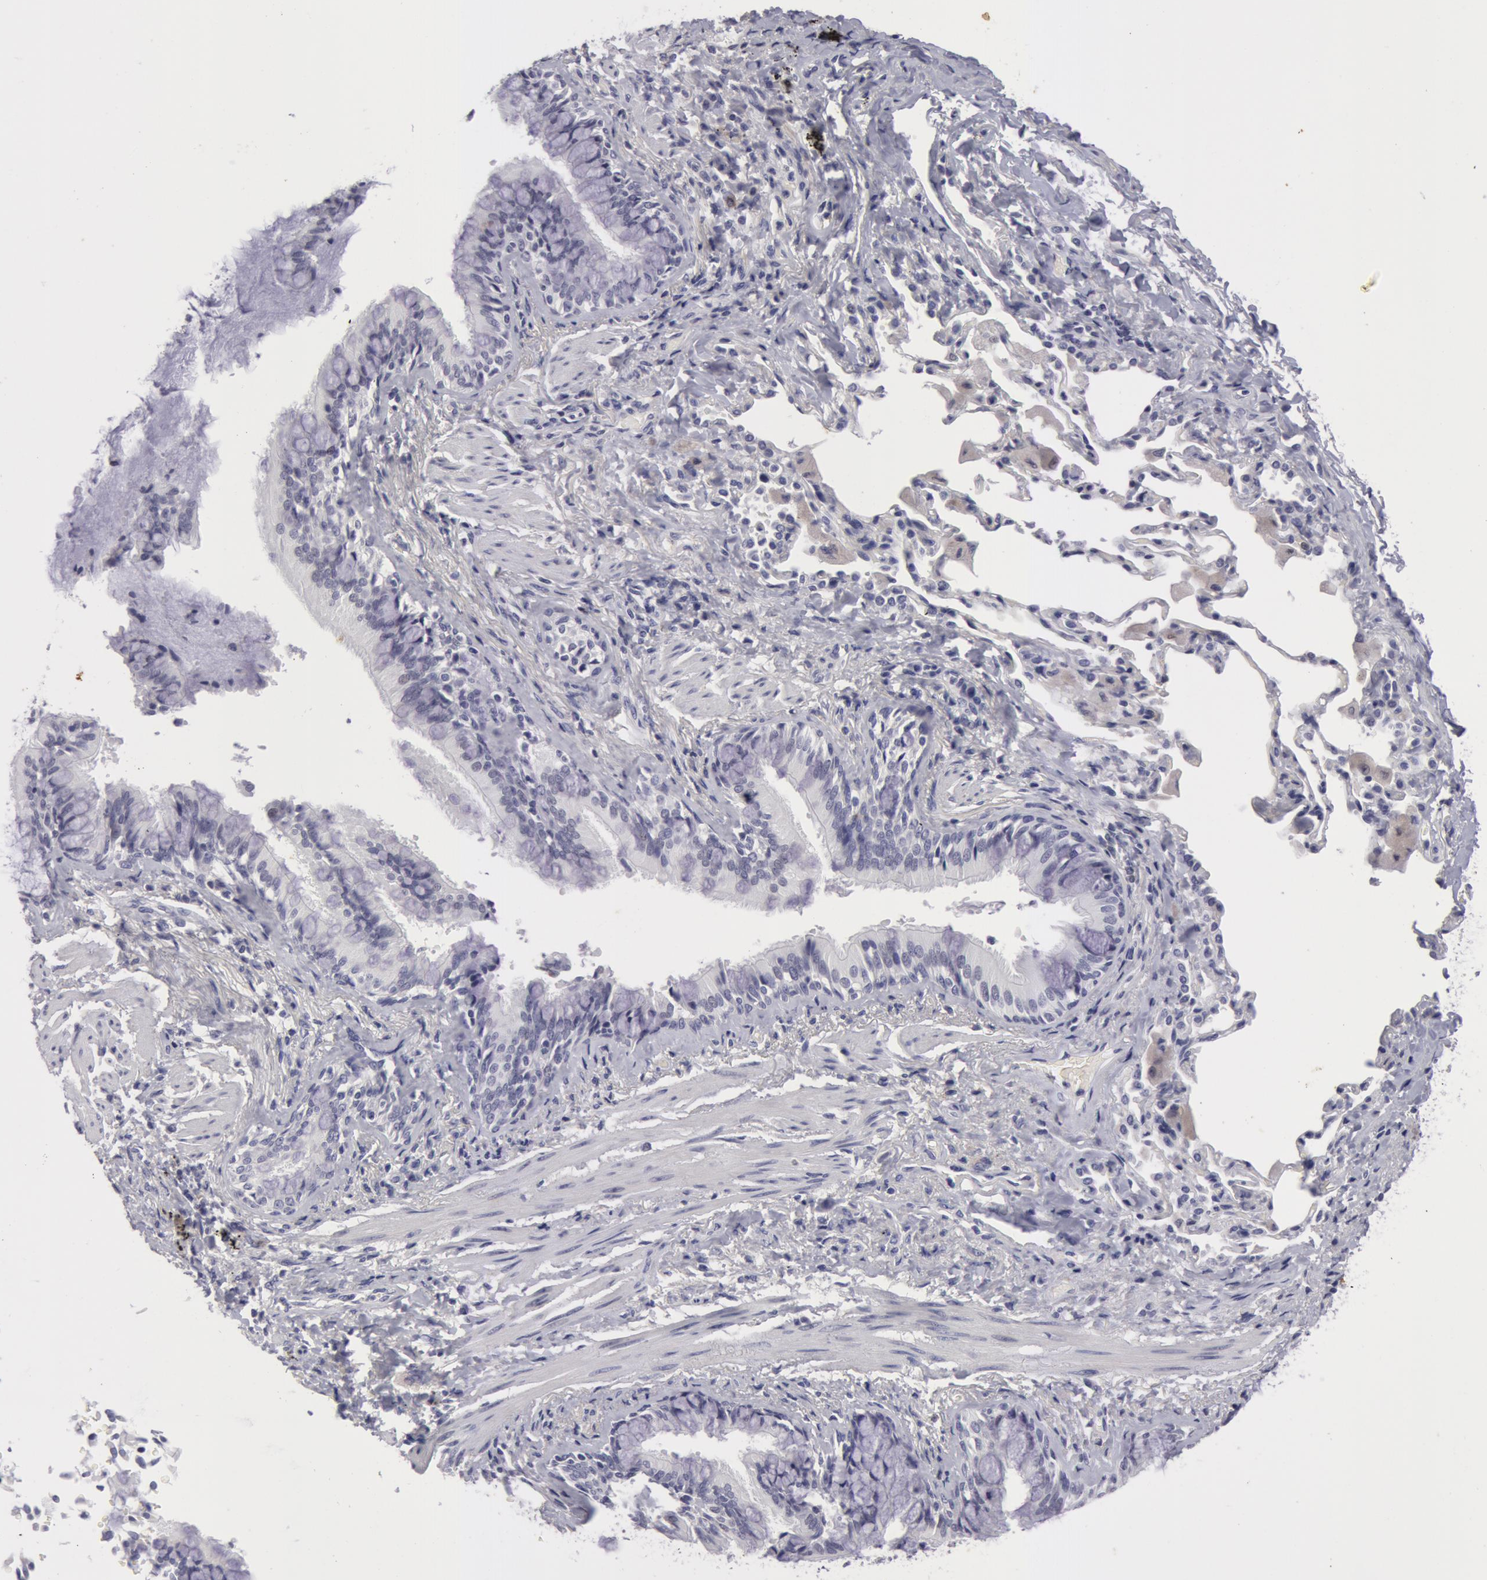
{"staining": {"intensity": "negative", "quantity": "none", "location": "none"}, "tissue": "bronchus", "cell_type": "Respiratory epithelial cells", "image_type": "normal", "snomed": [{"axis": "morphology", "description": "Normal tissue, NOS"}, {"axis": "topography", "description": "Lung"}], "caption": "Respiratory epithelial cells are negative for protein expression in unremarkable human bronchus. (Brightfield microscopy of DAB (3,3'-diaminobenzidine) immunohistochemistry (IHC) at high magnification).", "gene": "NLGN4X", "patient": {"sex": "male", "age": 54}}